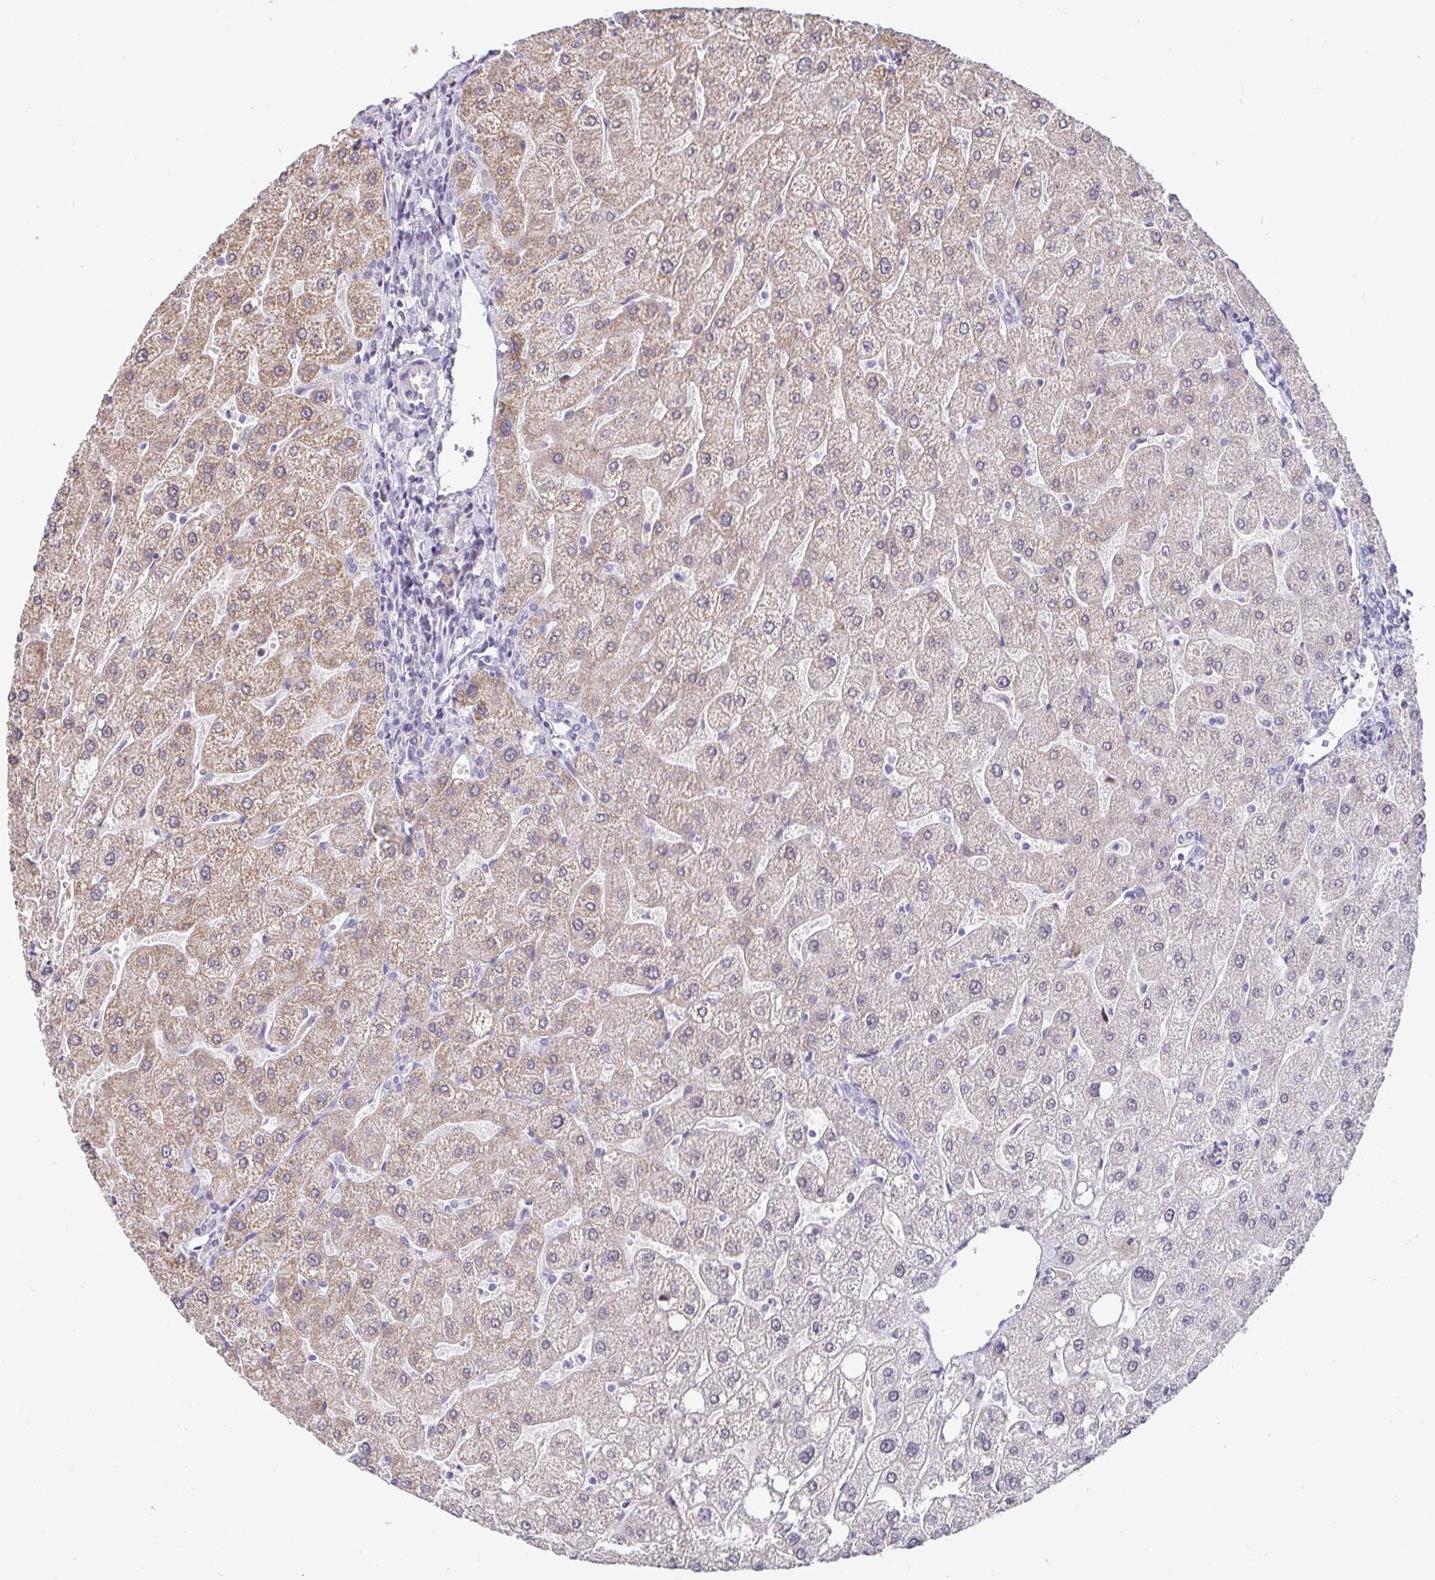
{"staining": {"intensity": "negative", "quantity": "none", "location": "none"}, "tissue": "liver", "cell_type": "Cholangiocytes", "image_type": "normal", "snomed": [{"axis": "morphology", "description": "Normal tissue, NOS"}, {"axis": "topography", "description": "Liver"}], "caption": "Protein analysis of benign liver shows no significant expression in cholangiocytes.", "gene": "ANLN", "patient": {"sex": "male", "age": 67}}